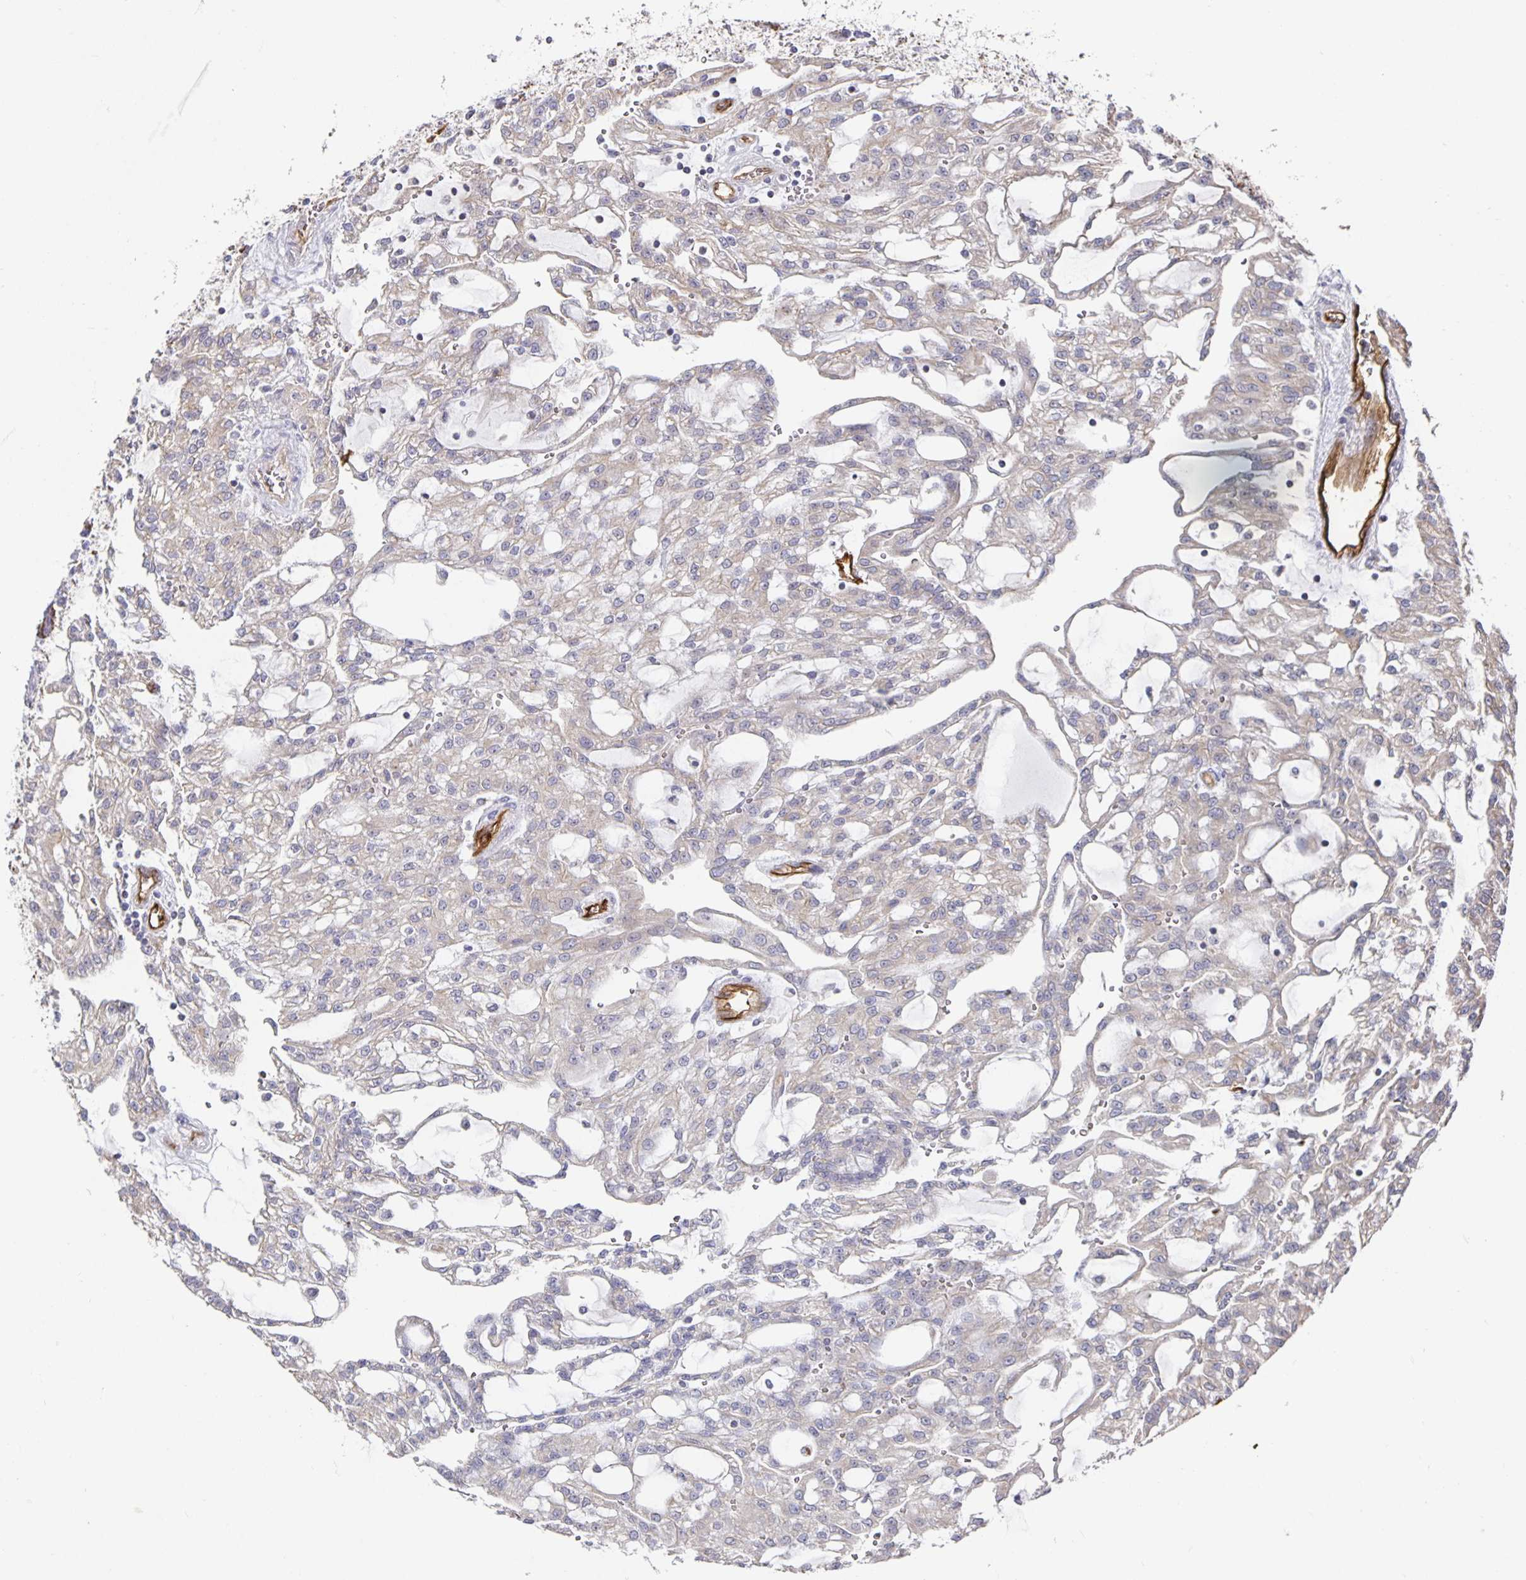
{"staining": {"intensity": "weak", "quantity": "25%-75%", "location": "cytoplasmic/membranous"}, "tissue": "renal cancer", "cell_type": "Tumor cells", "image_type": "cancer", "snomed": [{"axis": "morphology", "description": "Adenocarcinoma, NOS"}, {"axis": "topography", "description": "Kidney"}], "caption": "Renal cancer was stained to show a protein in brown. There is low levels of weak cytoplasmic/membranous staining in approximately 25%-75% of tumor cells.", "gene": "PODXL", "patient": {"sex": "male", "age": 63}}